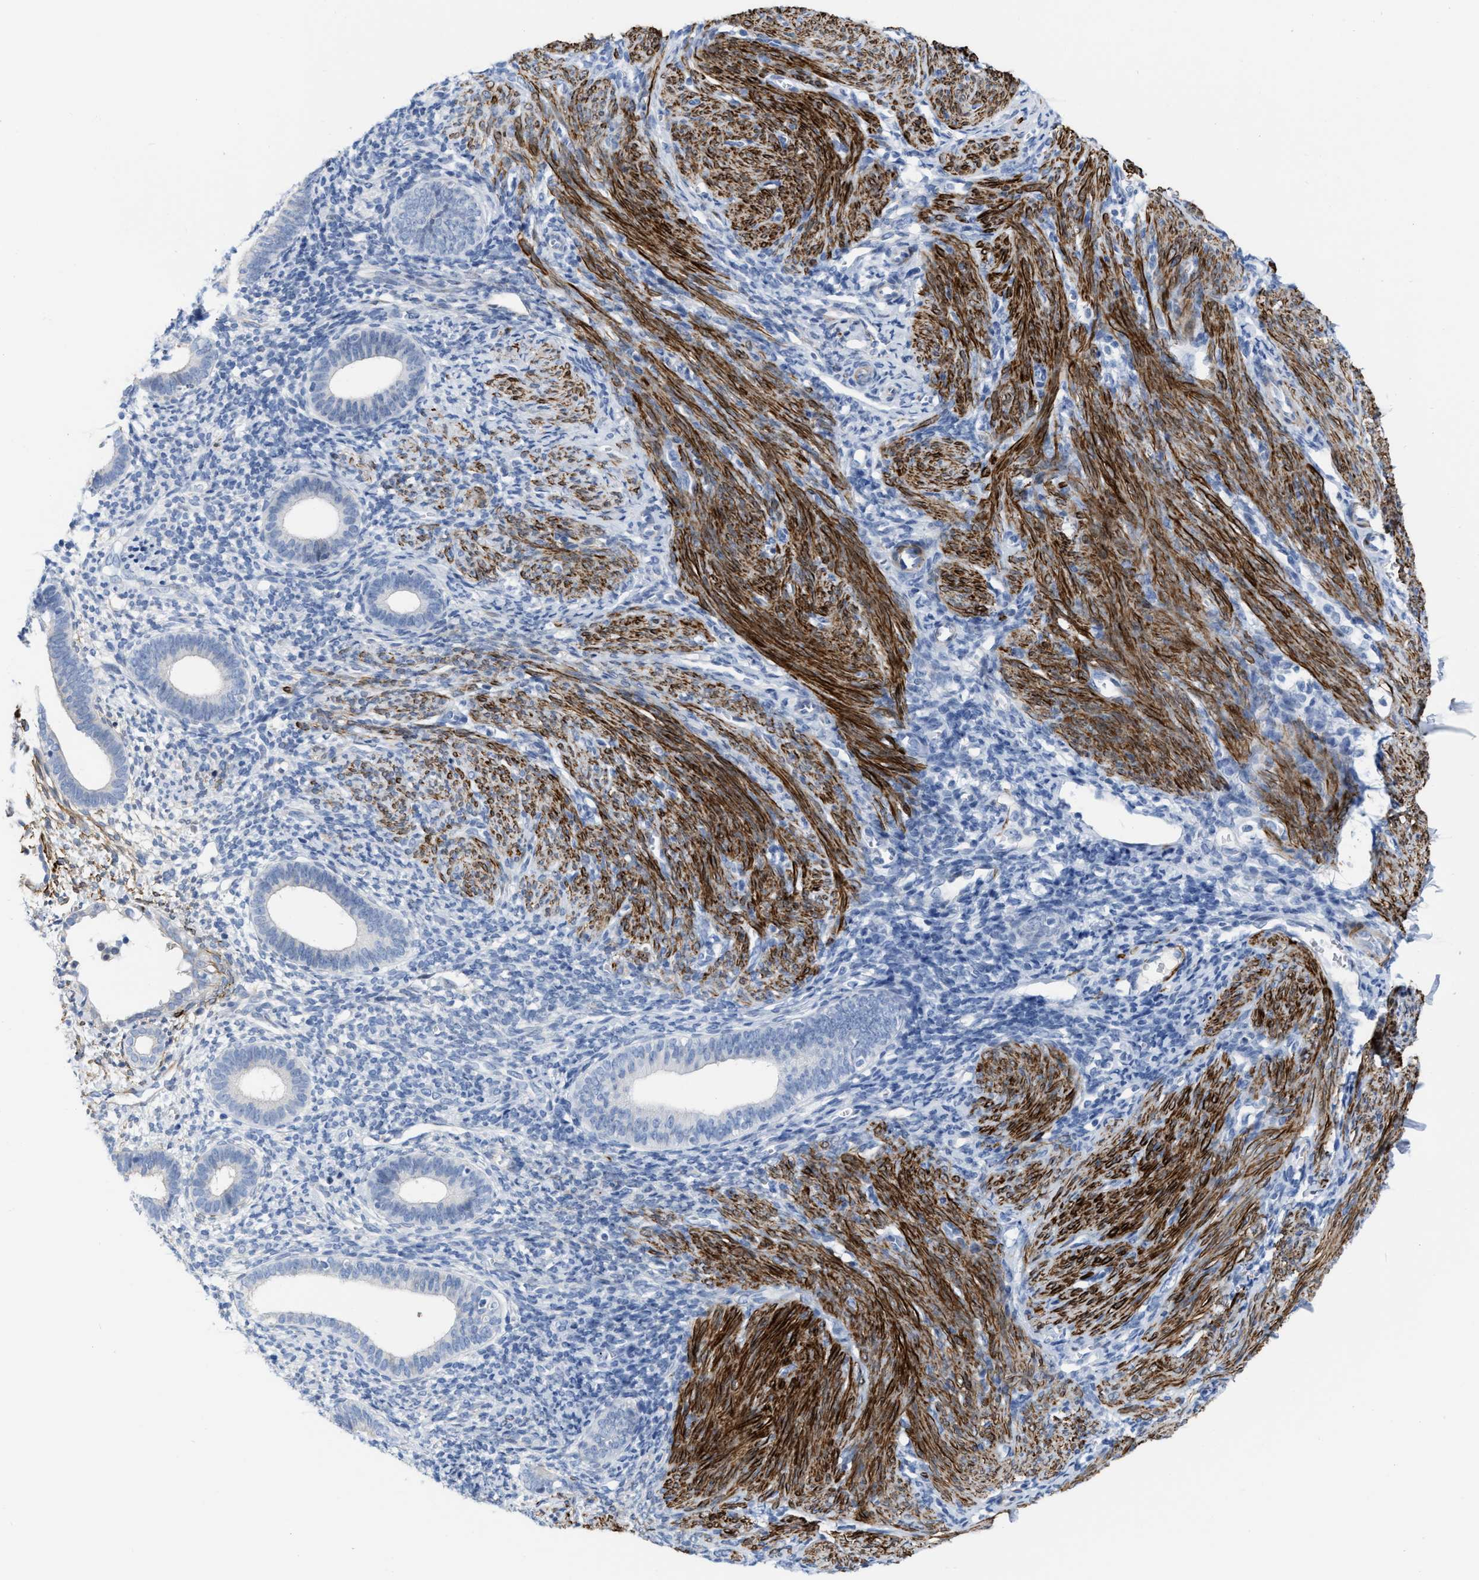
{"staining": {"intensity": "negative", "quantity": "none", "location": "none"}, "tissue": "endometrium", "cell_type": "Cells in endometrial stroma", "image_type": "normal", "snomed": [{"axis": "morphology", "description": "Normal tissue, NOS"}, {"axis": "morphology", "description": "Adenocarcinoma, NOS"}, {"axis": "topography", "description": "Endometrium"}], "caption": "An IHC micrograph of benign endometrium is shown. There is no staining in cells in endometrial stroma of endometrium. The staining is performed using DAB brown chromogen with nuclei counter-stained in using hematoxylin.", "gene": "TAGLN", "patient": {"sex": "female", "age": 57}}